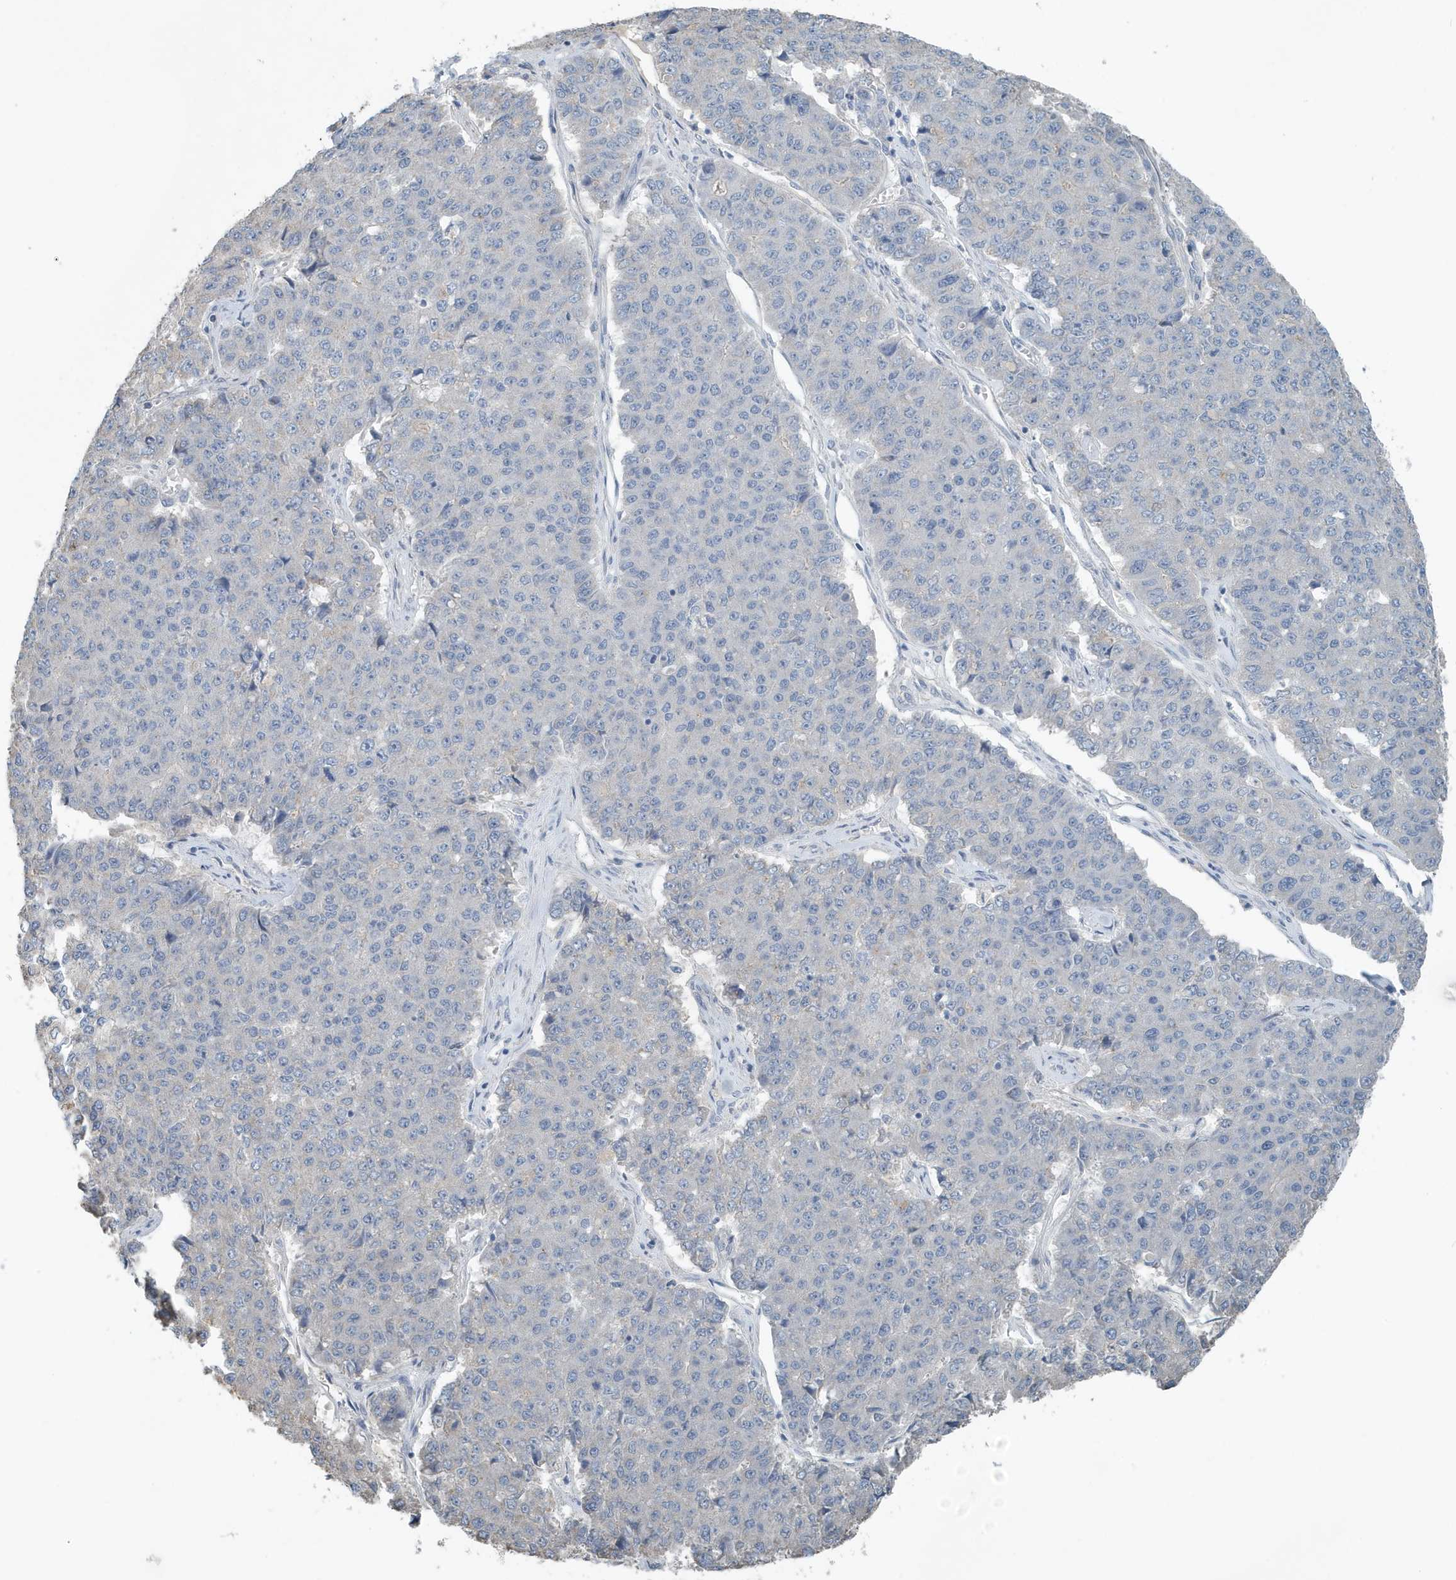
{"staining": {"intensity": "negative", "quantity": "none", "location": "none"}, "tissue": "pancreatic cancer", "cell_type": "Tumor cells", "image_type": "cancer", "snomed": [{"axis": "morphology", "description": "Adenocarcinoma, NOS"}, {"axis": "topography", "description": "Pancreas"}], "caption": "There is no significant expression in tumor cells of pancreatic cancer (adenocarcinoma).", "gene": "UGT2B4", "patient": {"sex": "male", "age": 50}}